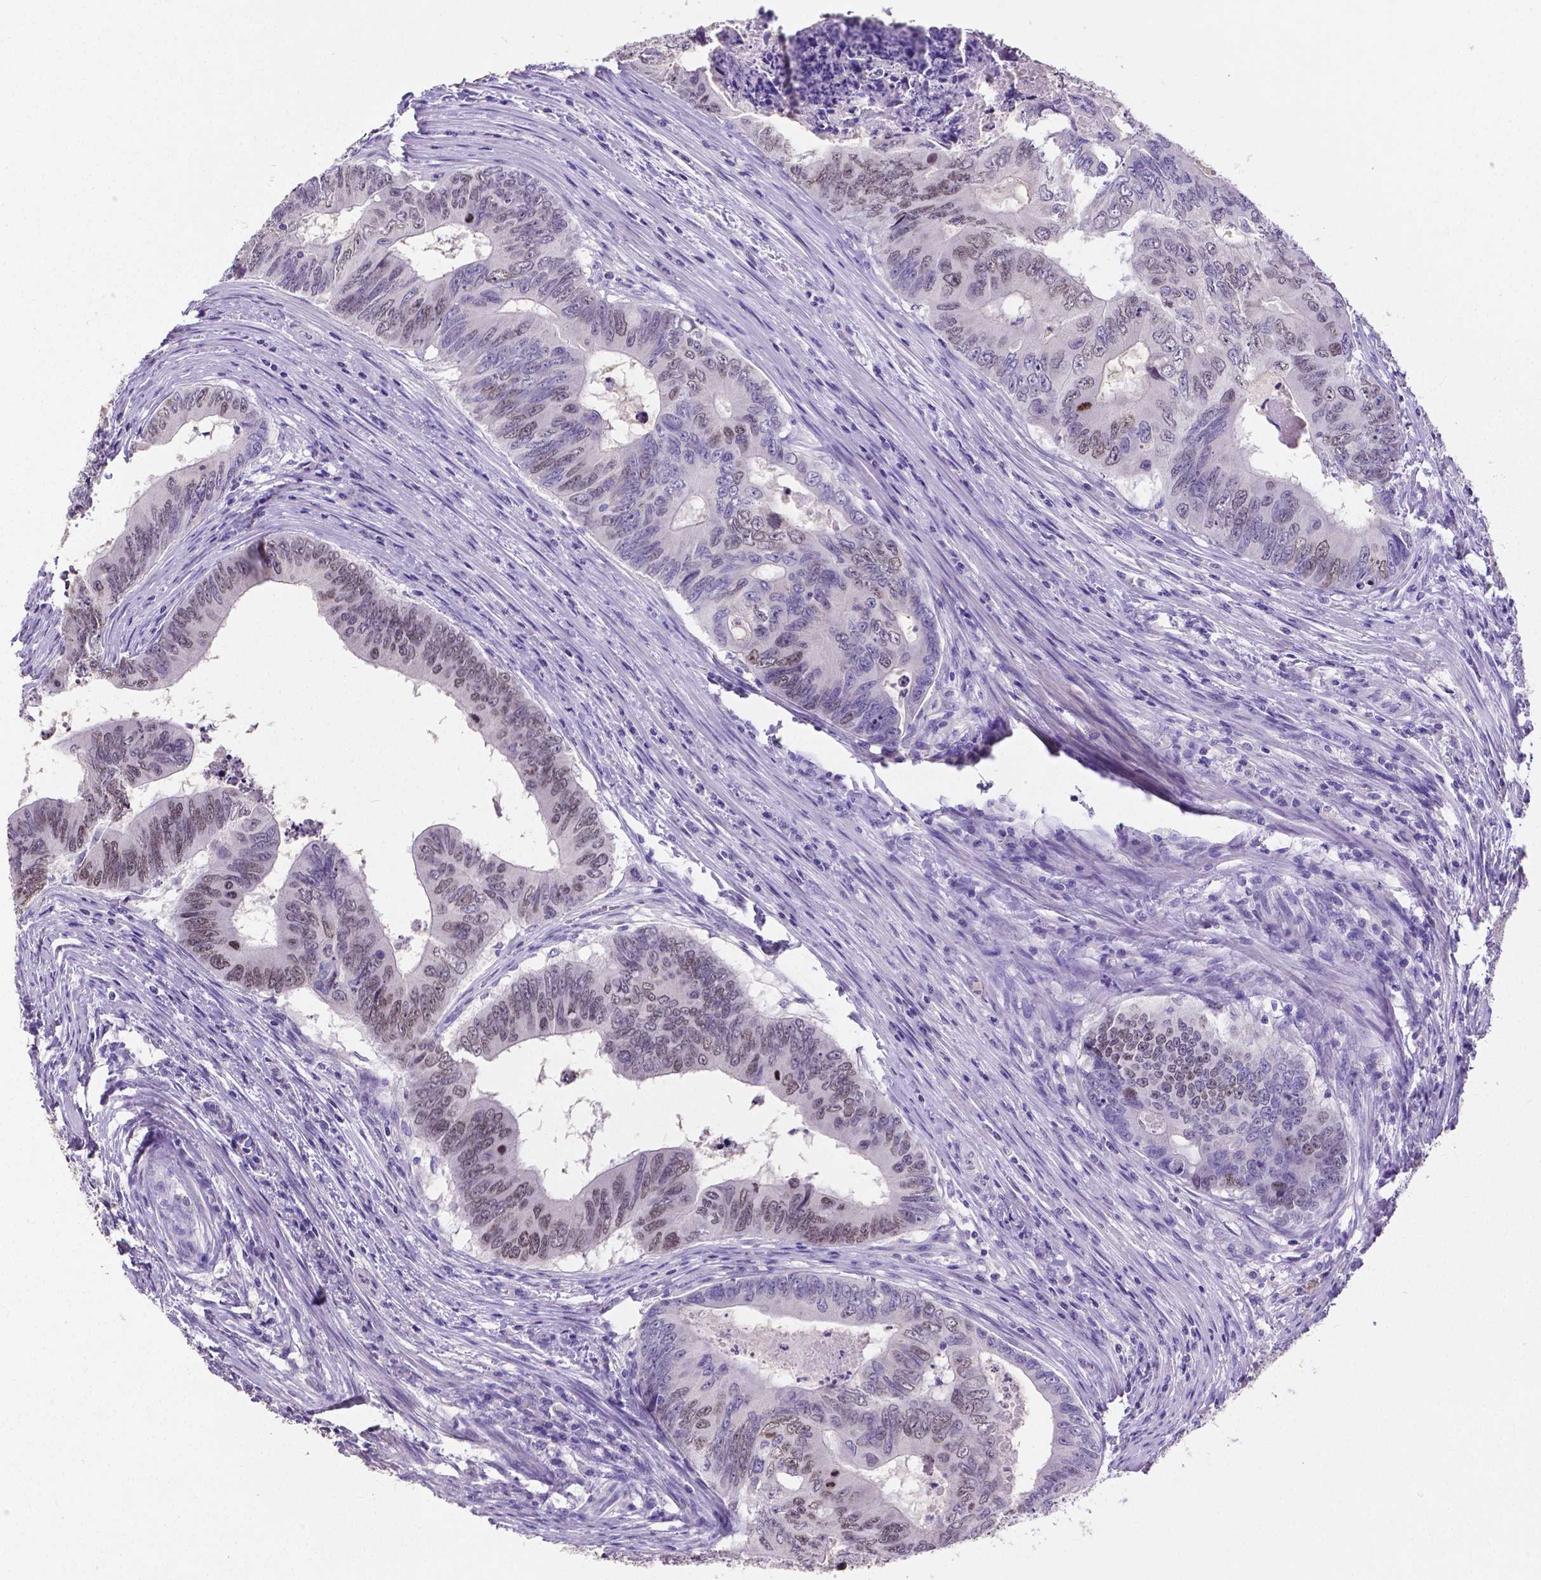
{"staining": {"intensity": "moderate", "quantity": "<25%", "location": "nuclear"}, "tissue": "colorectal cancer", "cell_type": "Tumor cells", "image_type": "cancer", "snomed": [{"axis": "morphology", "description": "Adenocarcinoma, NOS"}, {"axis": "topography", "description": "Colon"}], "caption": "This is a micrograph of immunohistochemistry (IHC) staining of colorectal adenocarcinoma, which shows moderate positivity in the nuclear of tumor cells.", "gene": "SATB2", "patient": {"sex": "male", "age": 53}}